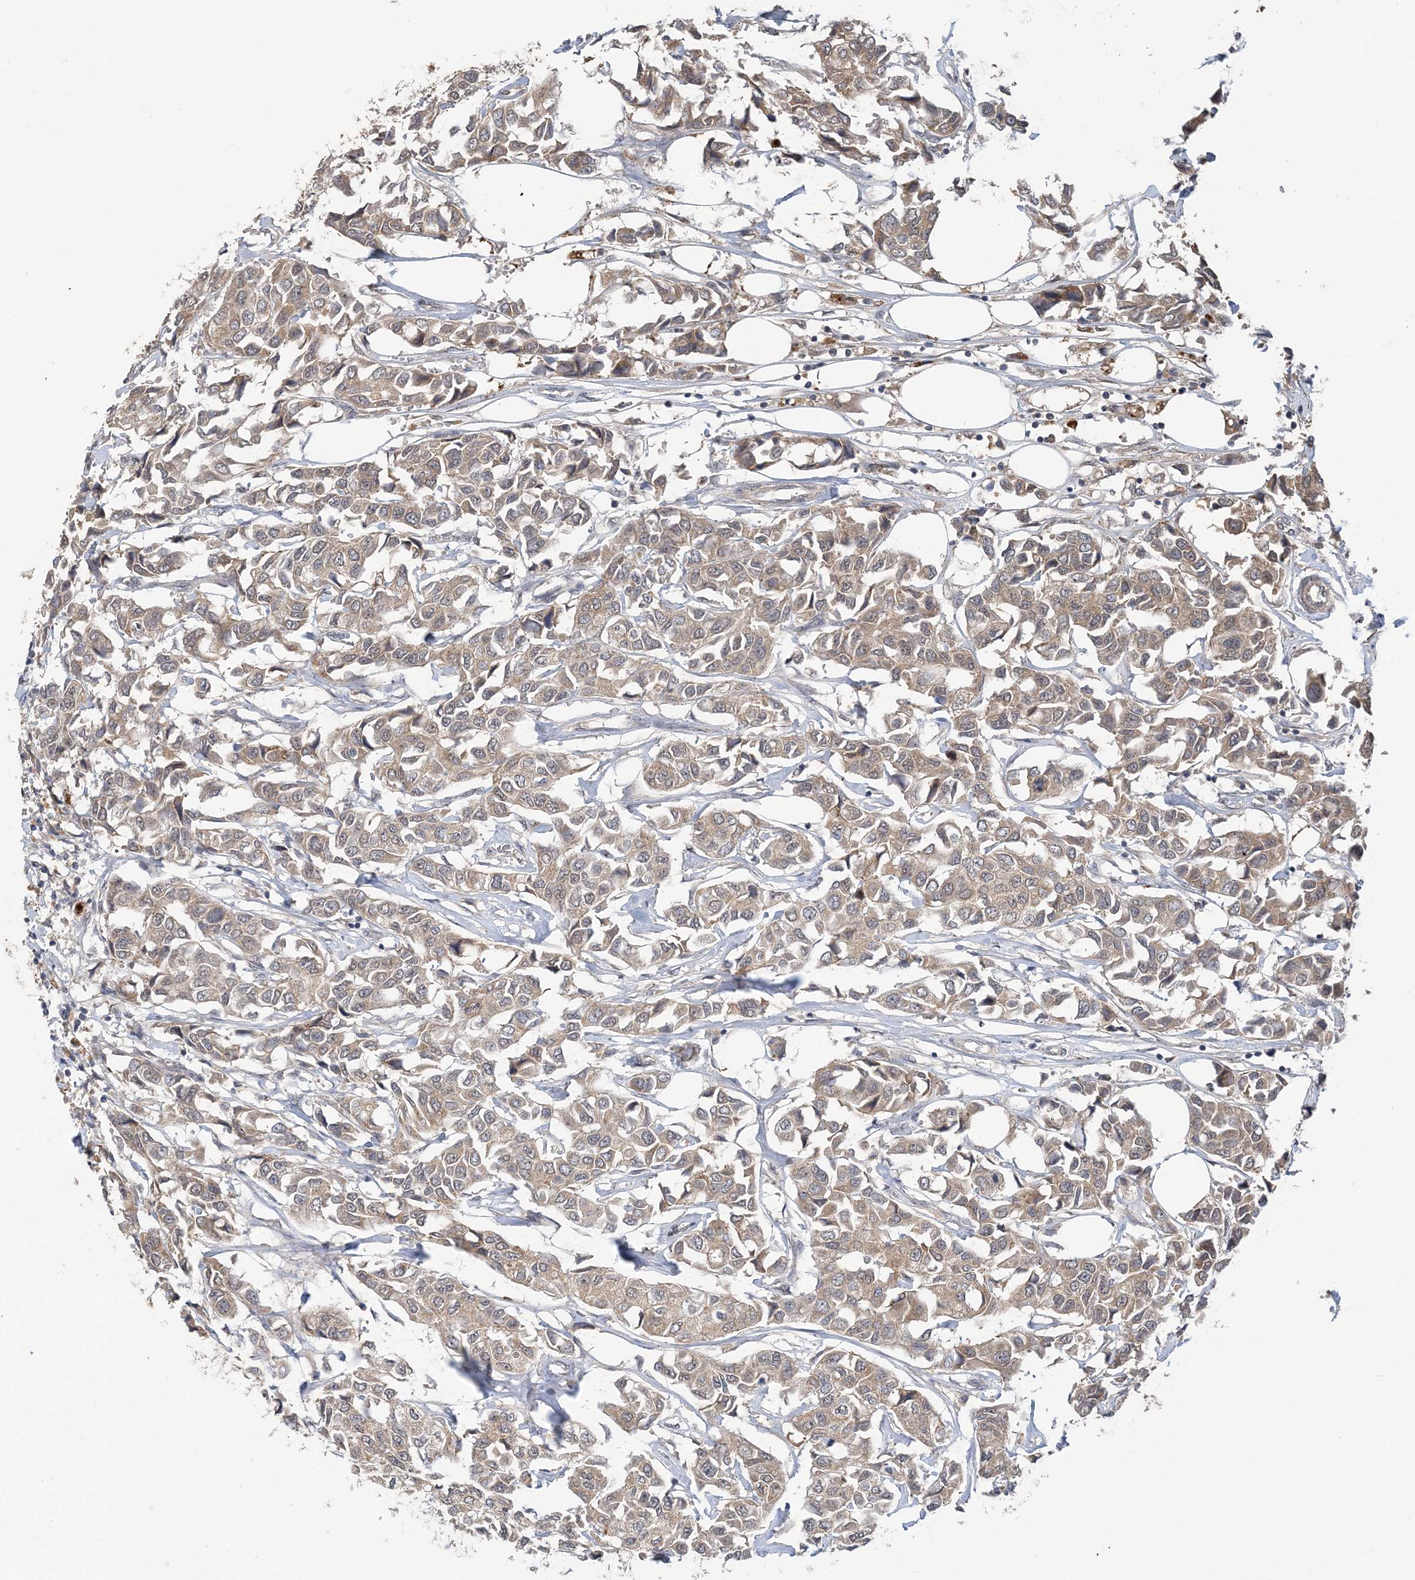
{"staining": {"intensity": "weak", "quantity": ">75%", "location": "cytoplasmic/membranous"}, "tissue": "breast cancer", "cell_type": "Tumor cells", "image_type": "cancer", "snomed": [{"axis": "morphology", "description": "Duct carcinoma"}, {"axis": "topography", "description": "Breast"}], "caption": "IHC image of human breast cancer (infiltrating ductal carcinoma) stained for a protein (brown), which displays low levels of weak cytoplasmic/membranous expression in about >75% of tumor cells.", "gene": "ZBTB7A", "patient": {"sex": "female", "age": 80}}